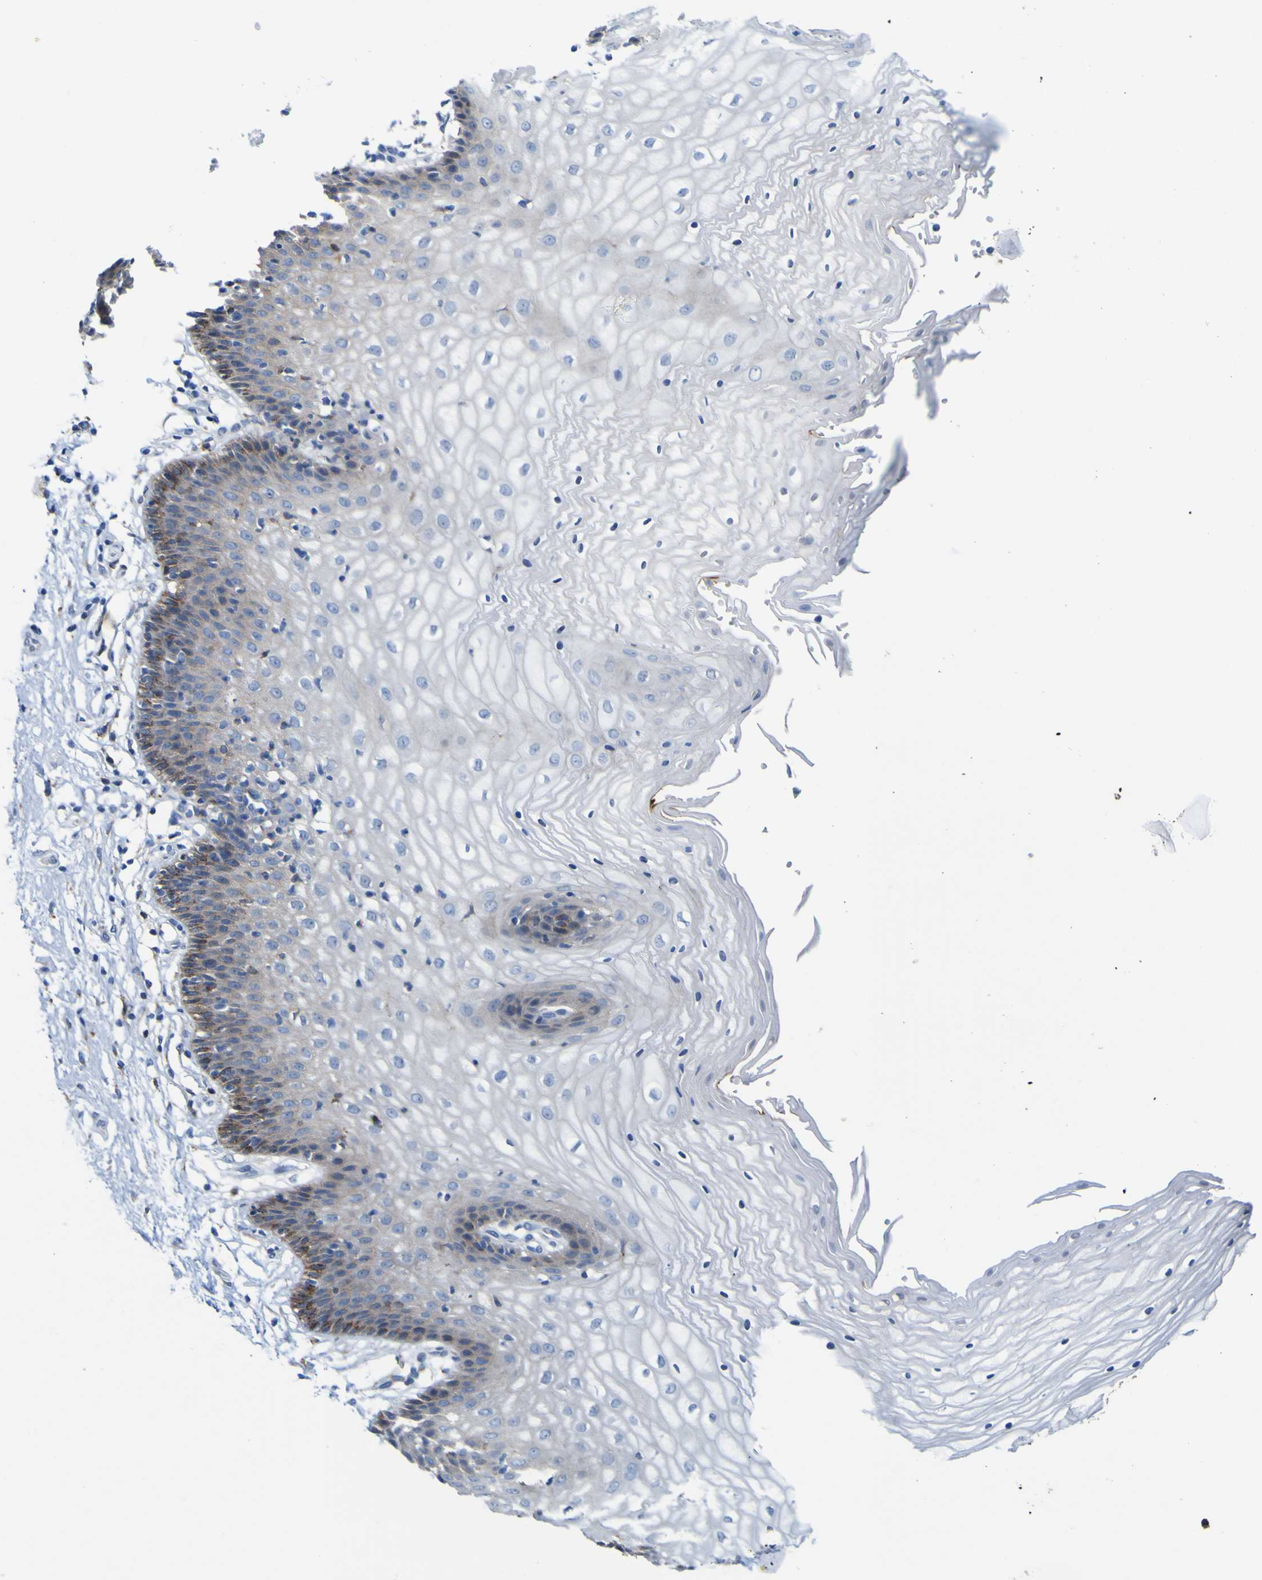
{"staining": {"intensity": "moderate", "quantity": "<25%", "location": "cytoplasmic/membranous"}, "tissue": "vagina", "cell_type": "Squamous epithelial cells", "image_type": "normal", "snomed": [{"axis": "morphology", "description": "Normal tissue, NOS"}, {"axis": "topography", "description": "Vagina"}], "caption": "An IHC histopathology image of normal tissue is shown. Protein staining in brown shows moderate cytoplasmic/membranous positivity in vagina within squamous epithelial cells. The protein is shown in brown color, while the nuclei are stained blue.", "gene": "PTPRF", "patient": {"sex": "female", "age": 34}}